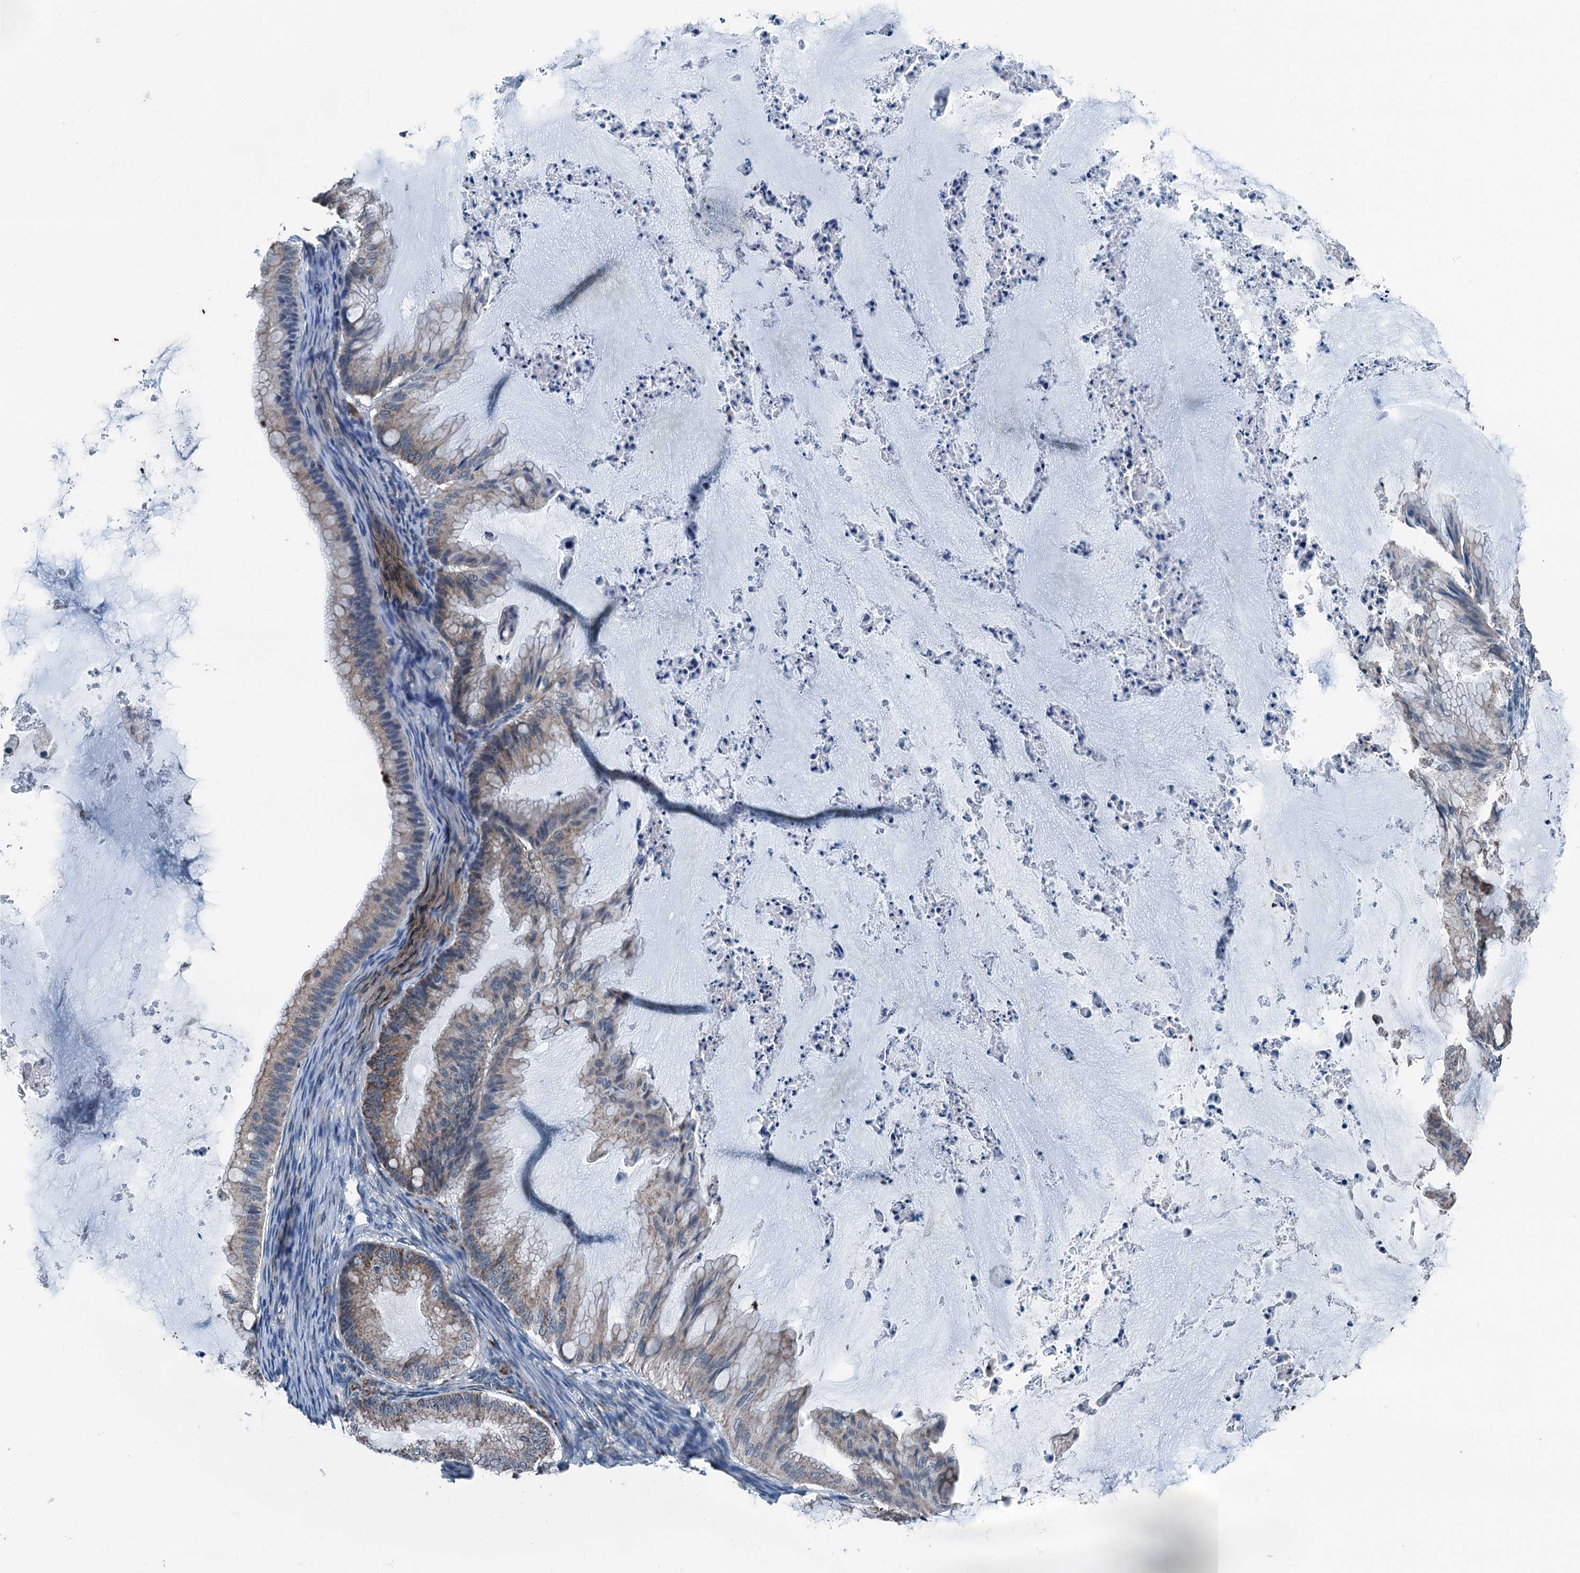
{"staining": {"intensity": "moderate", "quantity": ">75%", "location": "cytoplasmic/membranous"}, "tissue": "ovarian cancer", "cell_type": "Tumor cells", "image_type": "cancer", "snomed": [{"axis": "morphology", "description": "Cystadenocarcinoma, mucinous, NOS"}, {"axis": "topography", "description": "Ovary"}], "caption": "Brown immunohistochemical staining in human ovarian mucinous cystadenocarcinoma shows moderate cytoplasmic/membranous positivity in about >75% of tumor cells. Immunohistochemistry stains the protein of interest in brown and the nuclei are stained blue.", "gene": "TRPT1", "patient": {"sex": "female", "age": 71}}